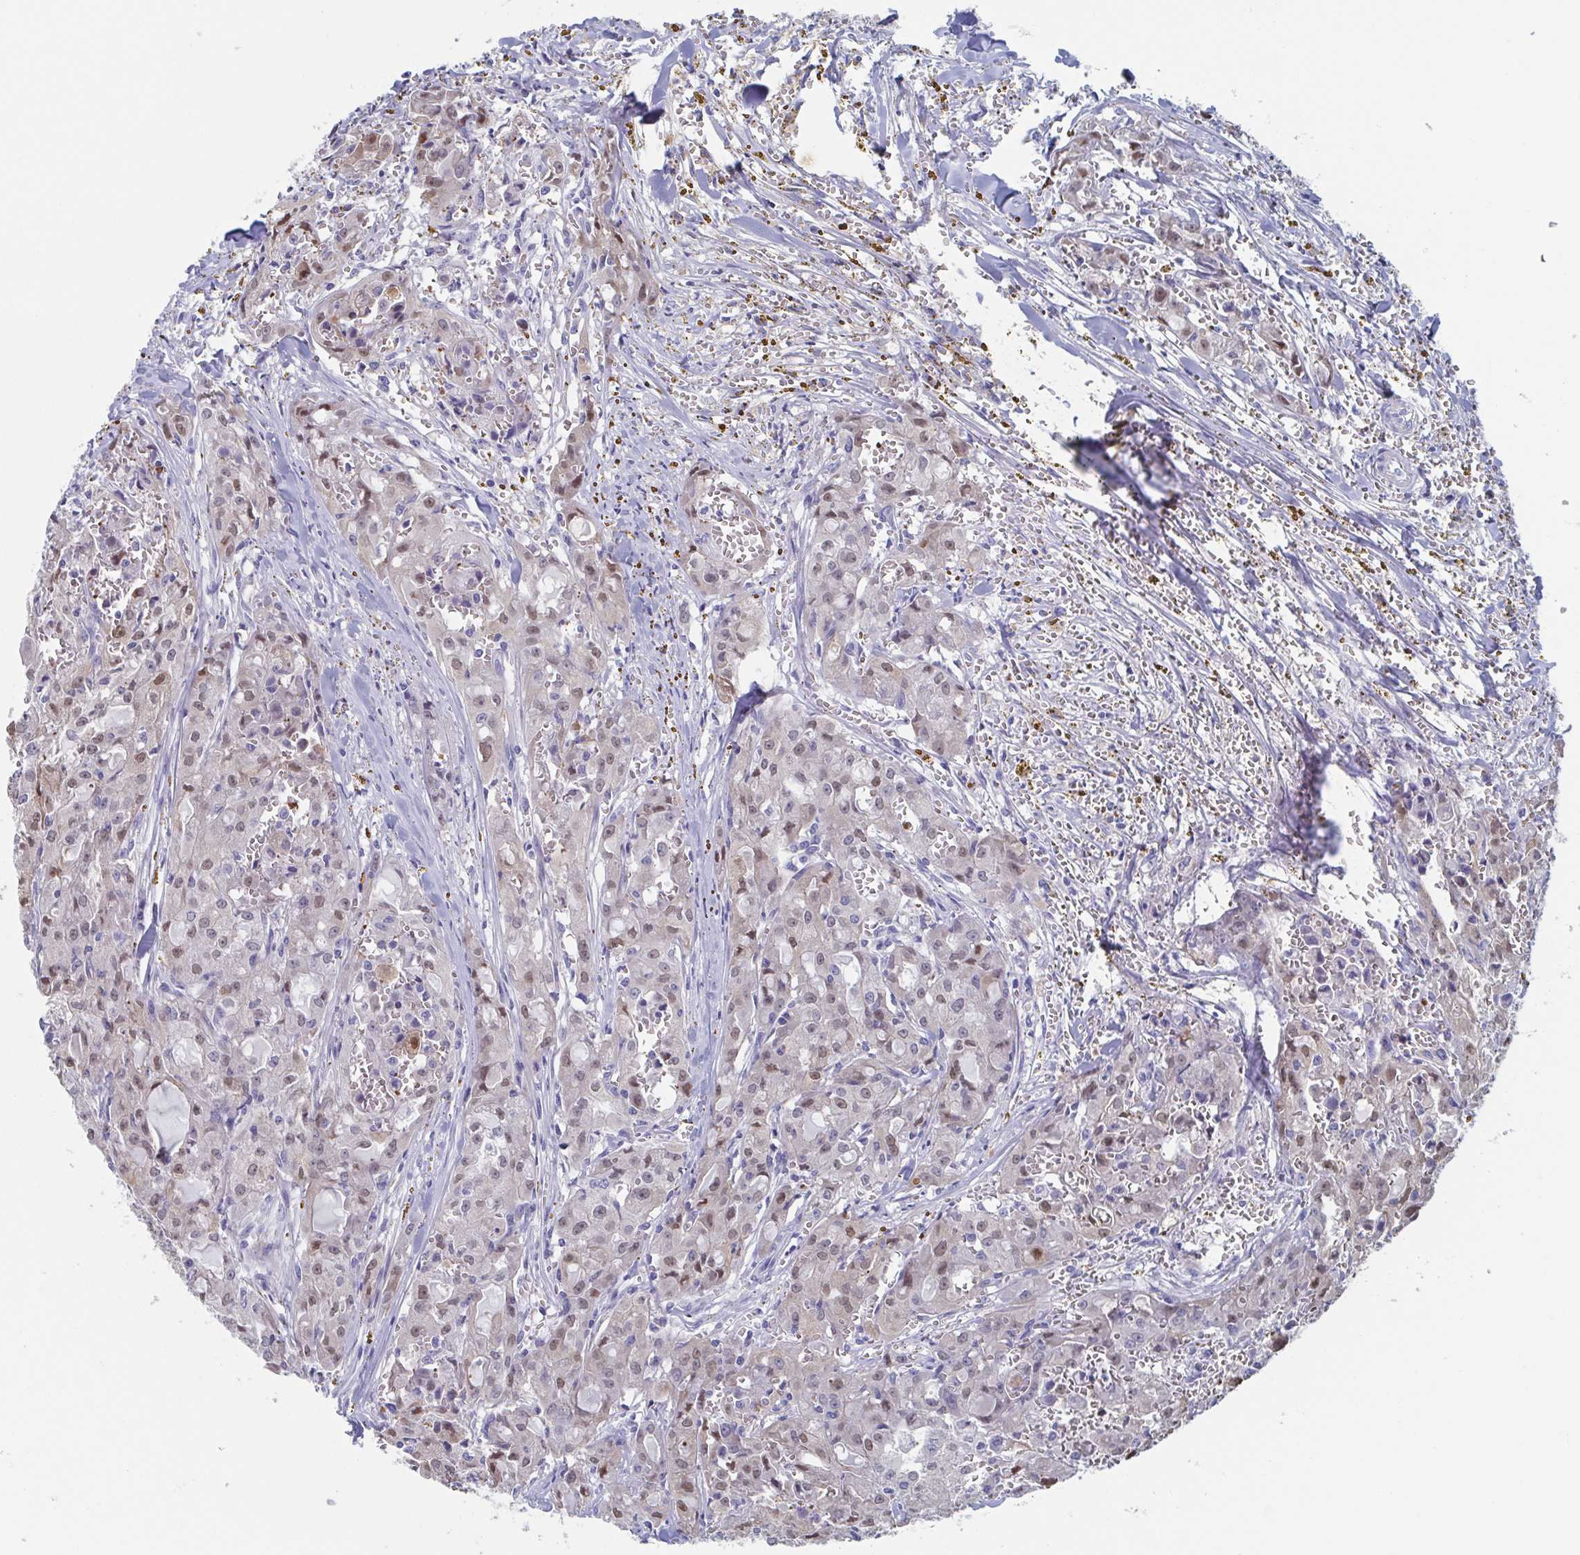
{"staining": {"intensity": "weak", "quantity": "<25%", "location": "nuclear"}, "tissue": "head and neck cancer", "cell_type": "Tumor cells", "image_type": "cancer", "snomed": [{"axis": "morphology", "description": "Adenocarcinoma, NOS"}, {"axis": "topography", "description": "Head-Neck"}], "caption": "Tumor cells show no significant positivity in adenocarcinoma (head and neck). (Stains: DAB (3,3'-diaminobenzidine) immunohistochemistry with hematoxylin counter stain, Microscopy: brightfield microscopy at high magnification).", "gene": "CDH2", "patient": {"sex": "male", "age": 64}}